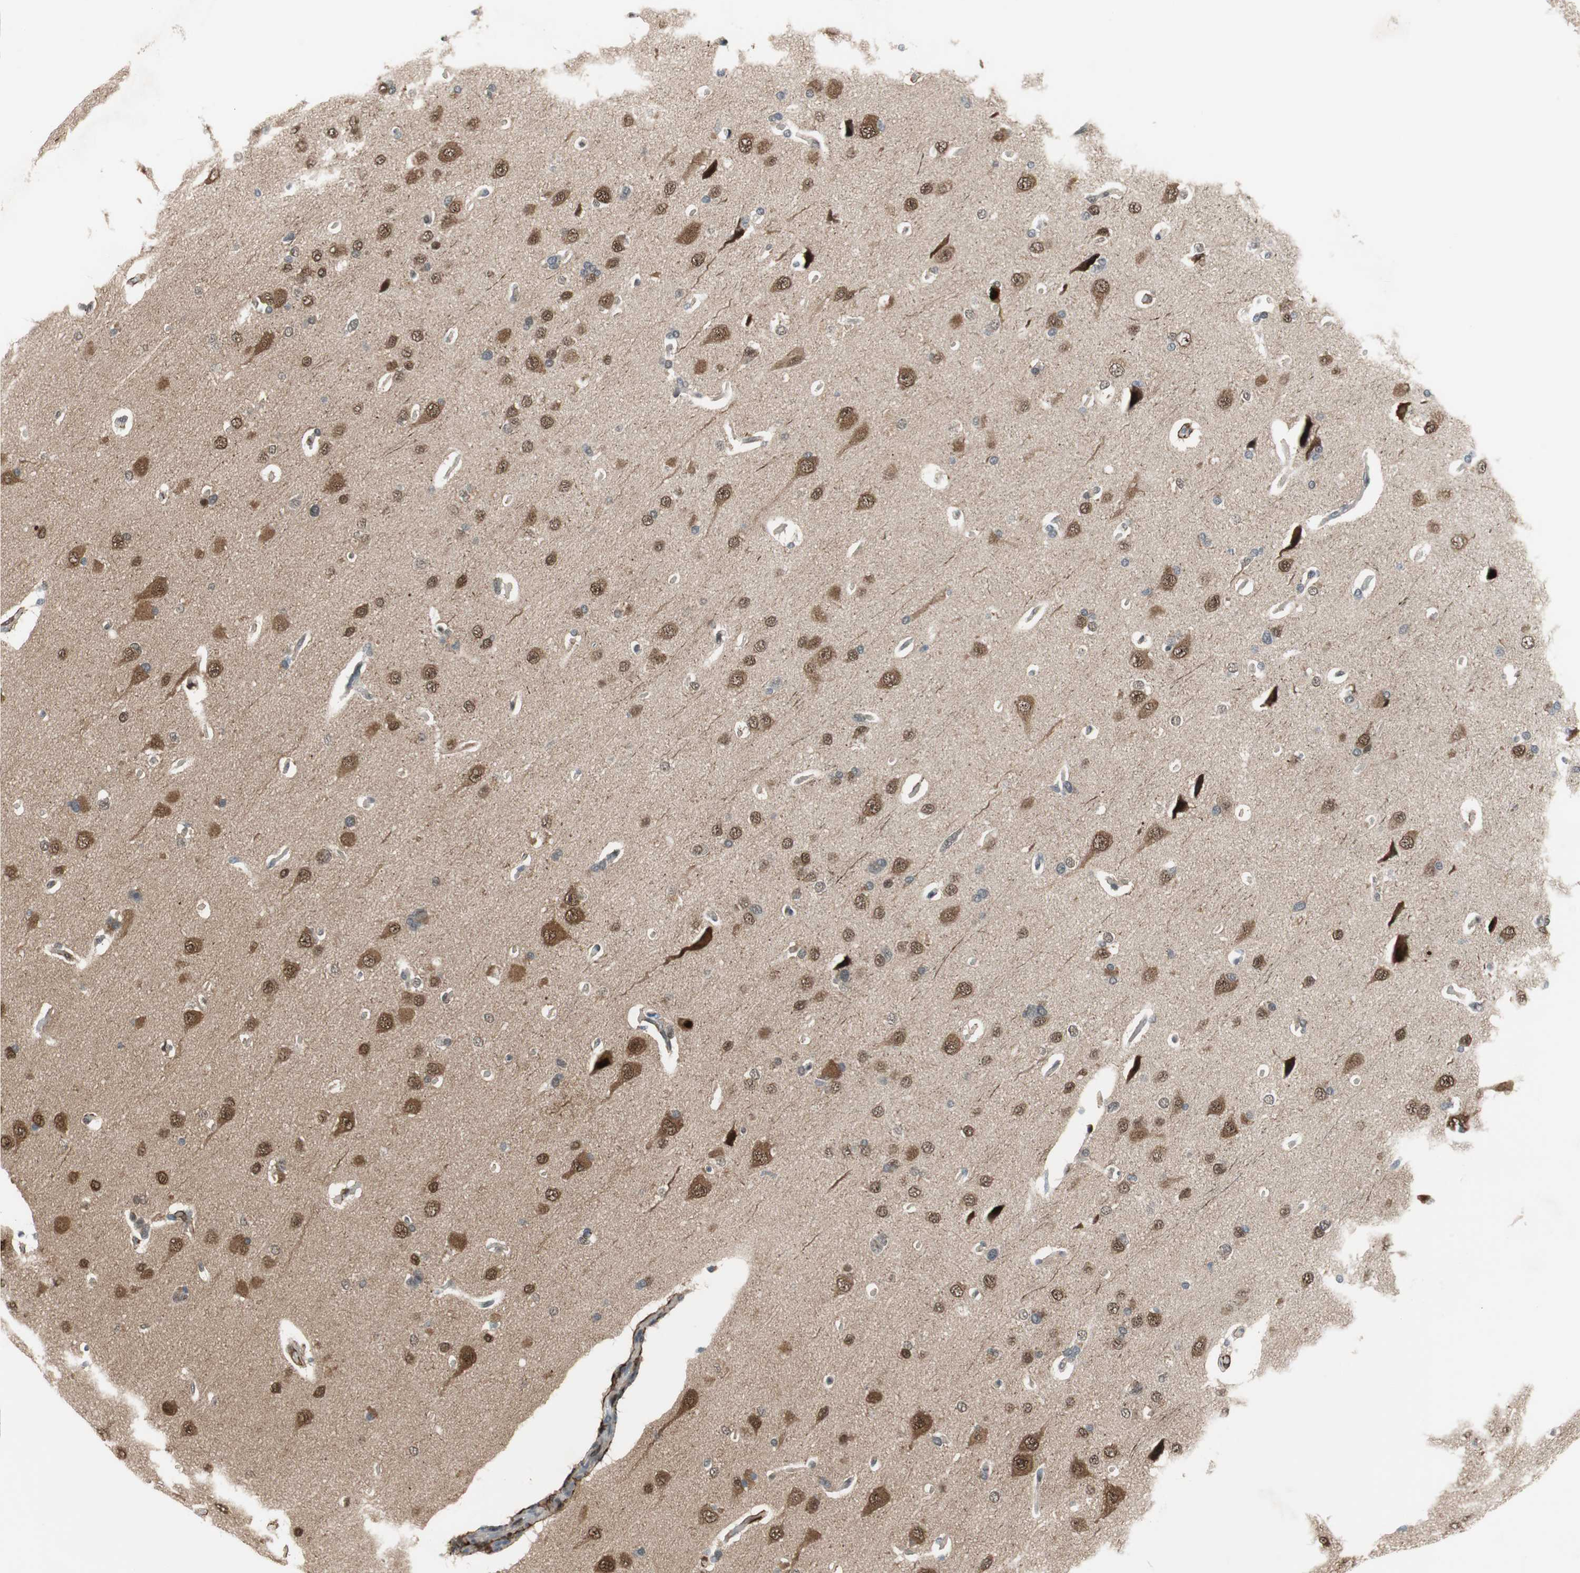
{"staining": {"intensity": "moderate", "quantity": ">75%", "location": "nuclear"}, "tissue": "cerebral cortex", "cell_type": "Endothelial cells", "image_type": "normal", "snomed": [{"axis": "morphology", "description": "Normal tissue, NOS"}, {"axis": "topography", "description": "Cerebral cortex"}], "caption": "A photomicrograph of human cerebral cortex stained for a protein displays moderate nuclear brown staining in endothelial cells. The staining was performed using DAB (3,3'-diaminobenzidine), with brown indicating positive protein expression. Nuclei are stained blue with hematoxylin.", "gene": "FBXO44", "patient": {"sex": "male", "age": 62}}